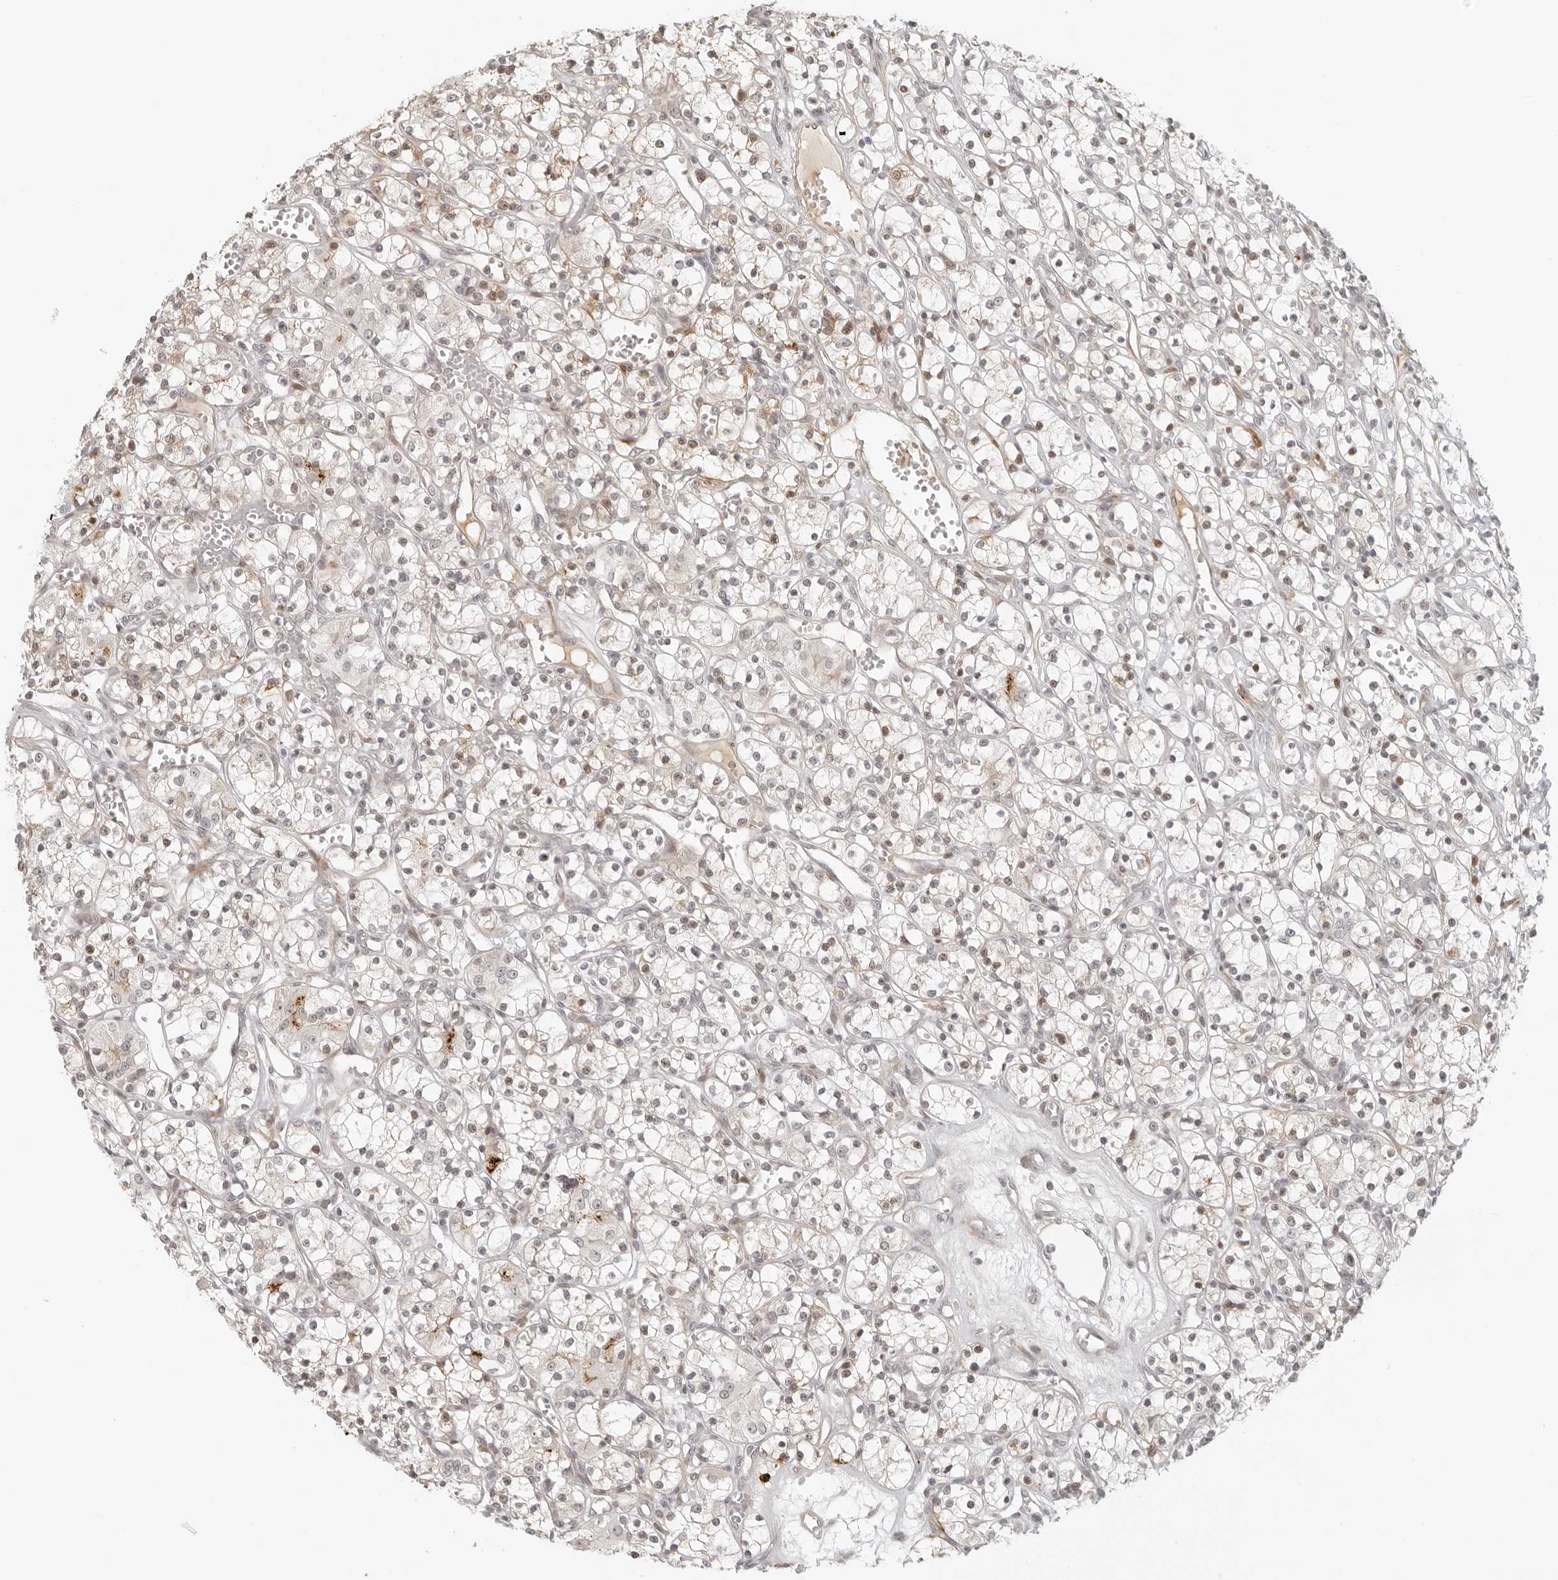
{"staining": {"intensity": "moderate", "quantity": "<25%", "location": "nuclear"}, "tissue": "renal cancer", "cell_type": "Tumor cells", "image_type": "cancer", "snomed": [{"axis": "morphology", "description": "Adenocarcinoma, NOS"}, {"axis": "topography", "description": "Kidney"}], "caption": "Moderate nuclear protein staining is appreciated in approximately <25% of tumor cells in adenocarcinoma (renal).", "gene": "ZNF678", "patient": {"sex": "female", "age": 59}}